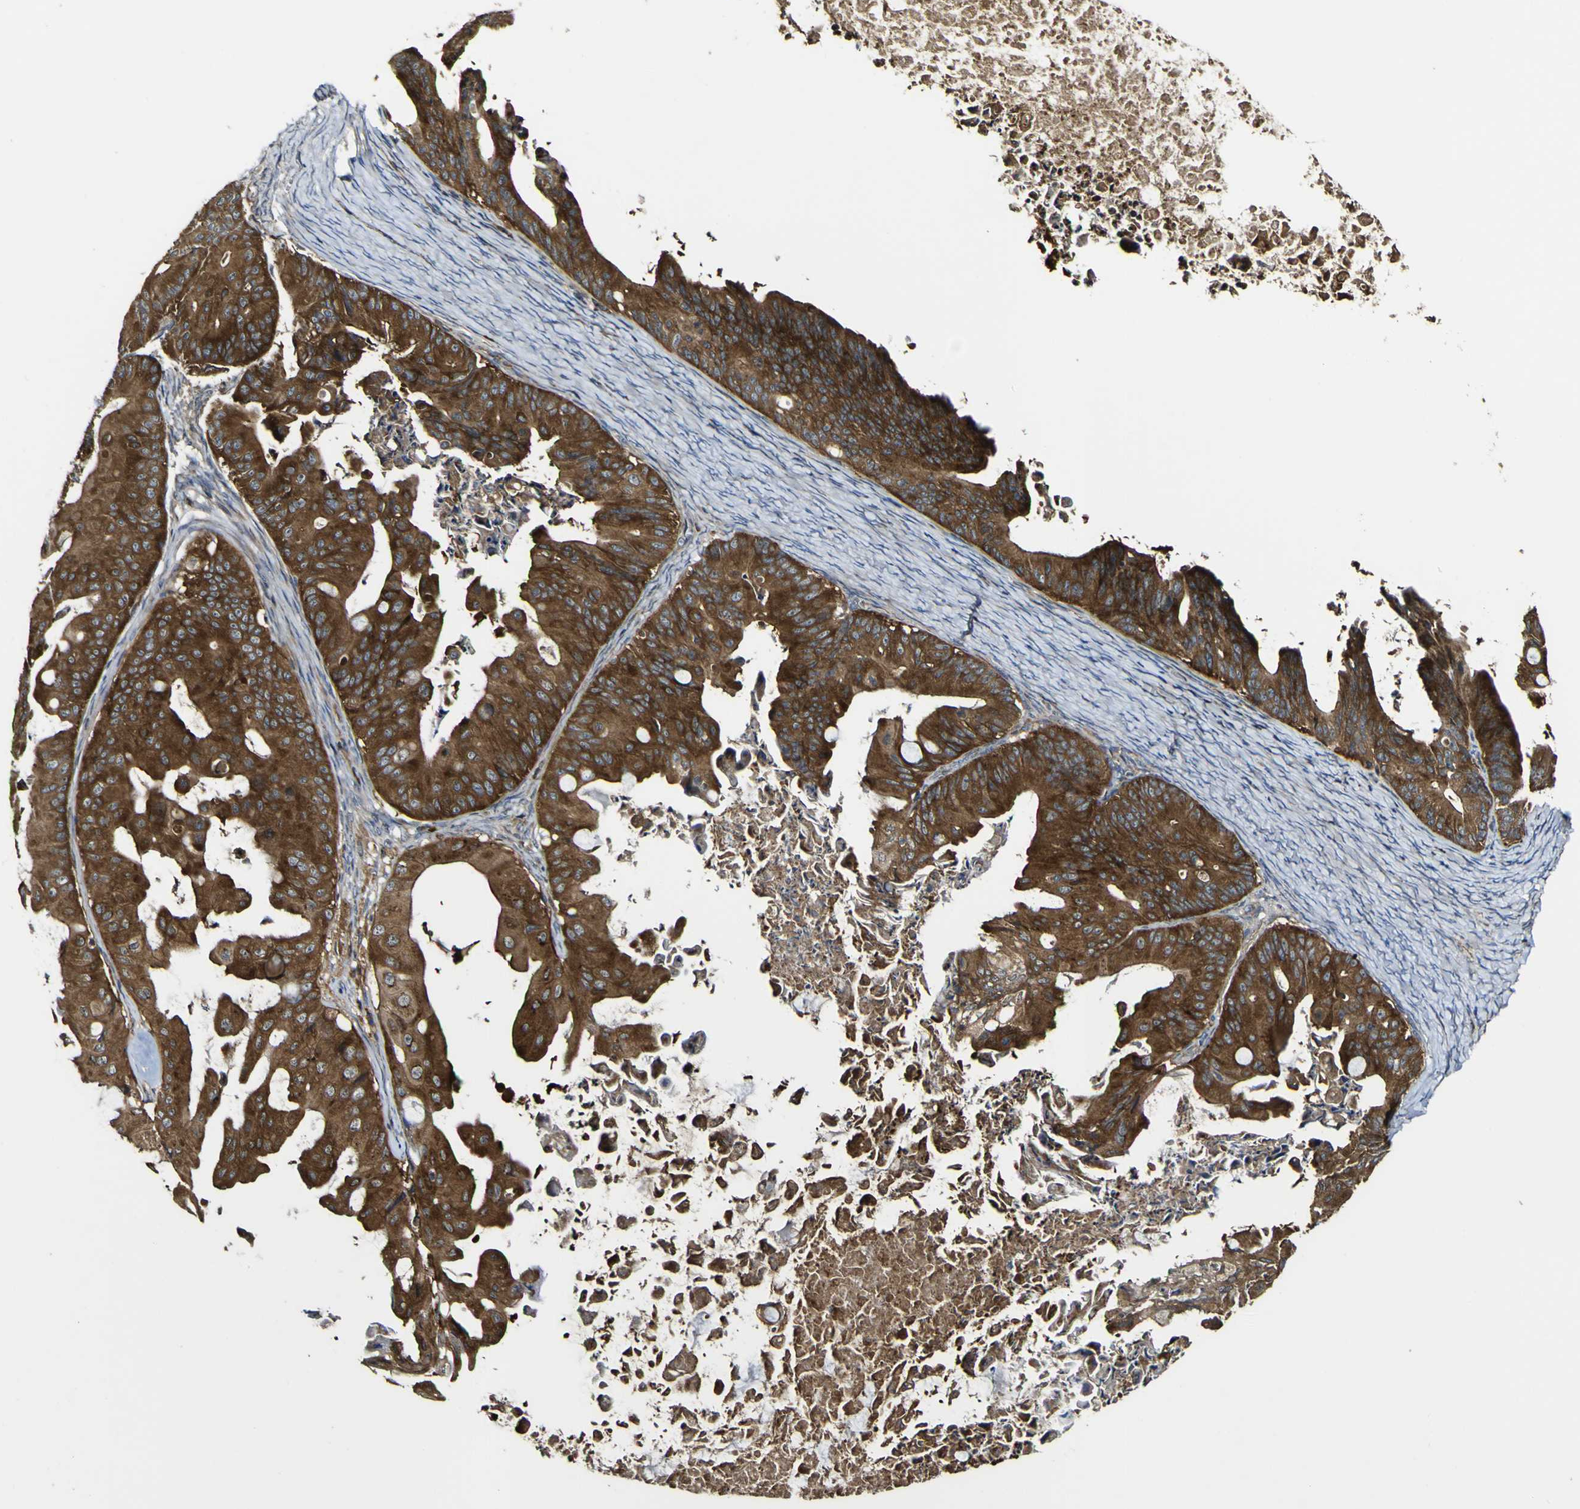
{"staining": {"intensity": "strong", "quantity": ">75%", "location": "cytoplasmic/membranous"}, "tissue": "ovarian cancer", "cell_type": "Tumor cells", "image_type": "cancer", "snomed": [{"axis": "morphology", "description": "Cystadenocarcinoma, mucinous, NOS"}, {"axis": "topography", "description": "Ovary"}], "caption": "Mucinous cystadenocarcinoma (ovarian) stained with a brown dye reveals strong cytoplasmic/membranous positive staining in about >75% of tumor cells.", "gene": "TNIK", "patient": {"sex": "female", "age": 37}}